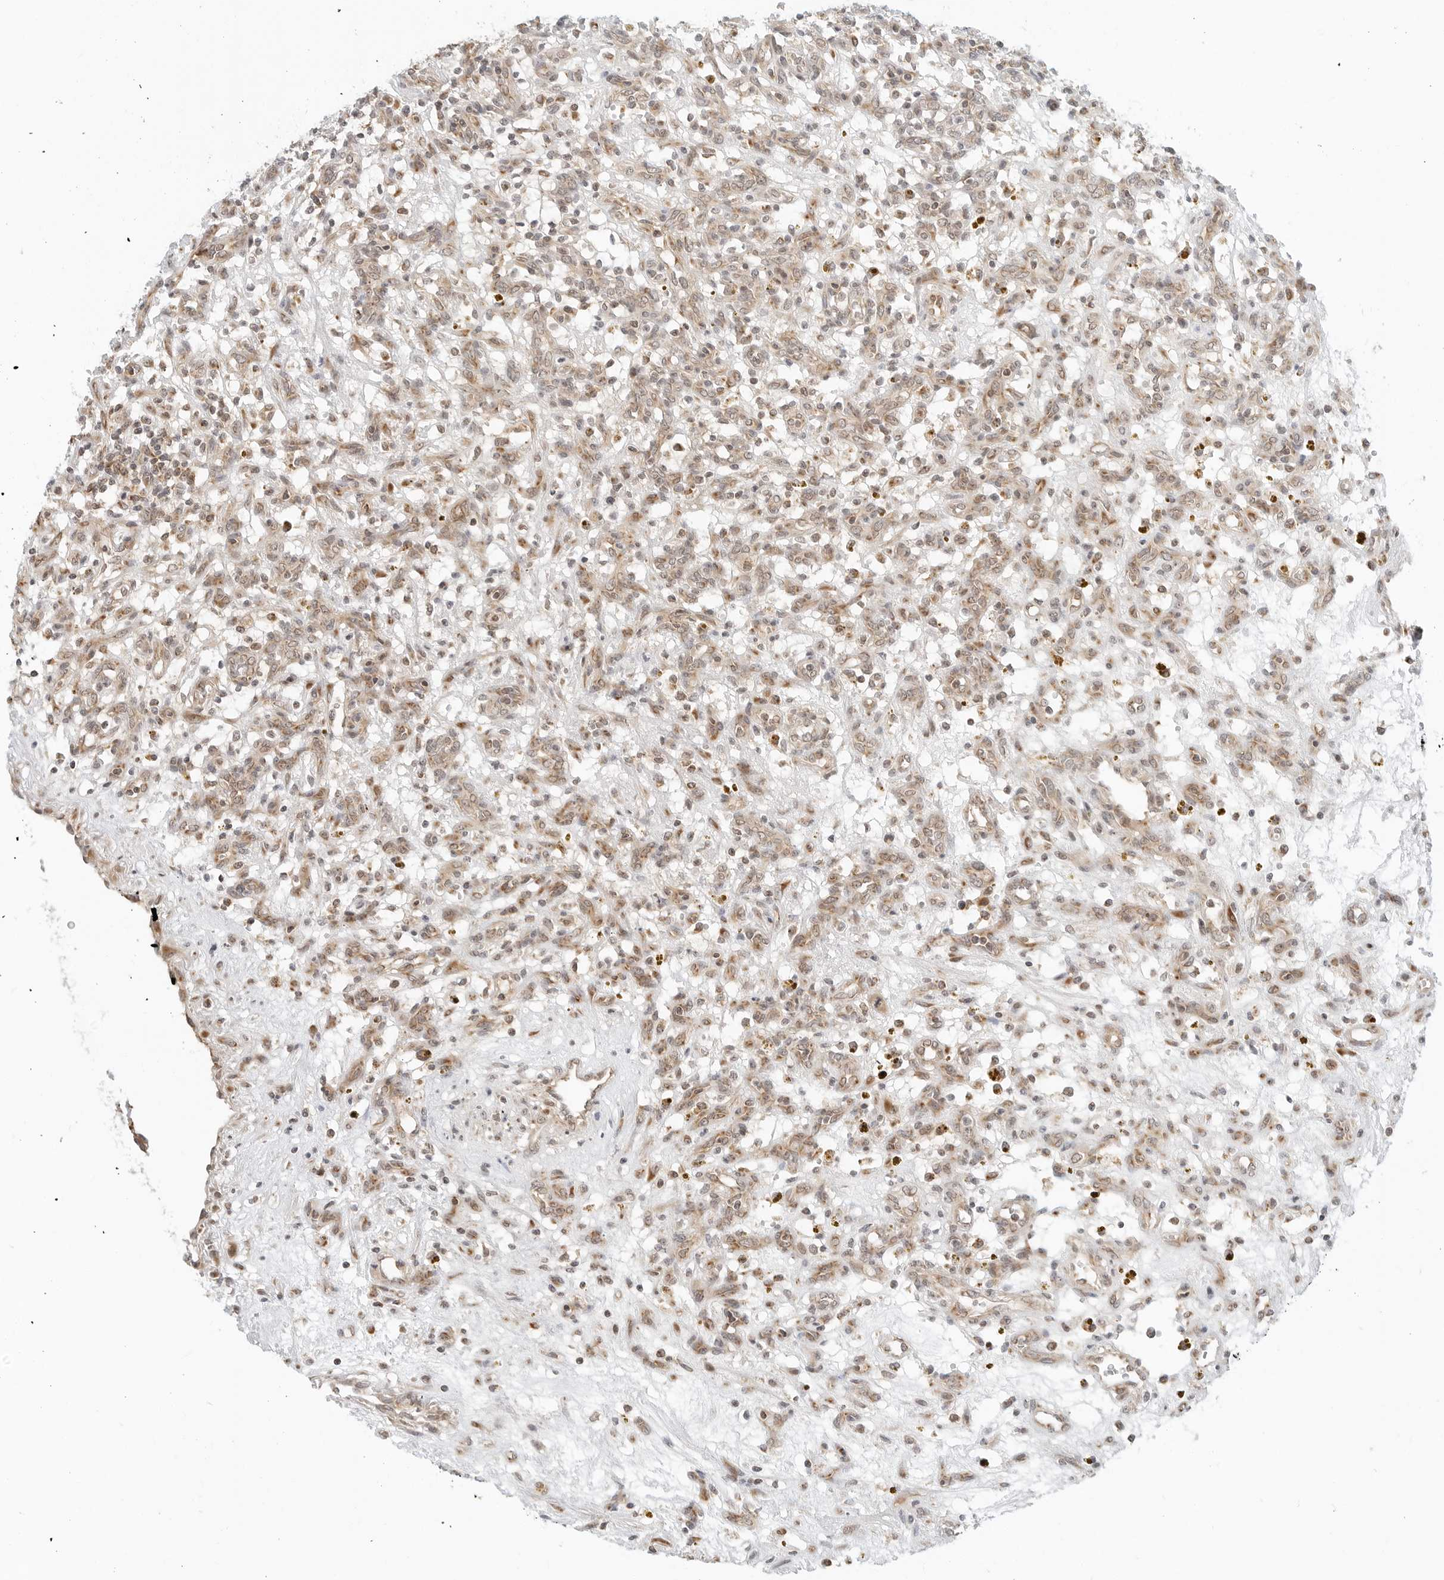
{"staining": {"intensity": "weak", "quantity": ">75%", "location": "cytoplasmic/membranous"}, "tissue": "renal cancer", "cell_type": "Tumor cells", "image_type": "cancer", "snomed": [{"axis": "morphology", "description": "Adenocarcinoma, NOS"}, {"axis": "topography", "description": "Kidney"}], "caption": "Weak cytoplasmic/membranous positivity for a protein is seen in about >75% of tumor cells of renal cancer (adenocarcinoma) using IHC.", "gene": "POLR3GL", "patient": {"sex": "female", "age": 57}}